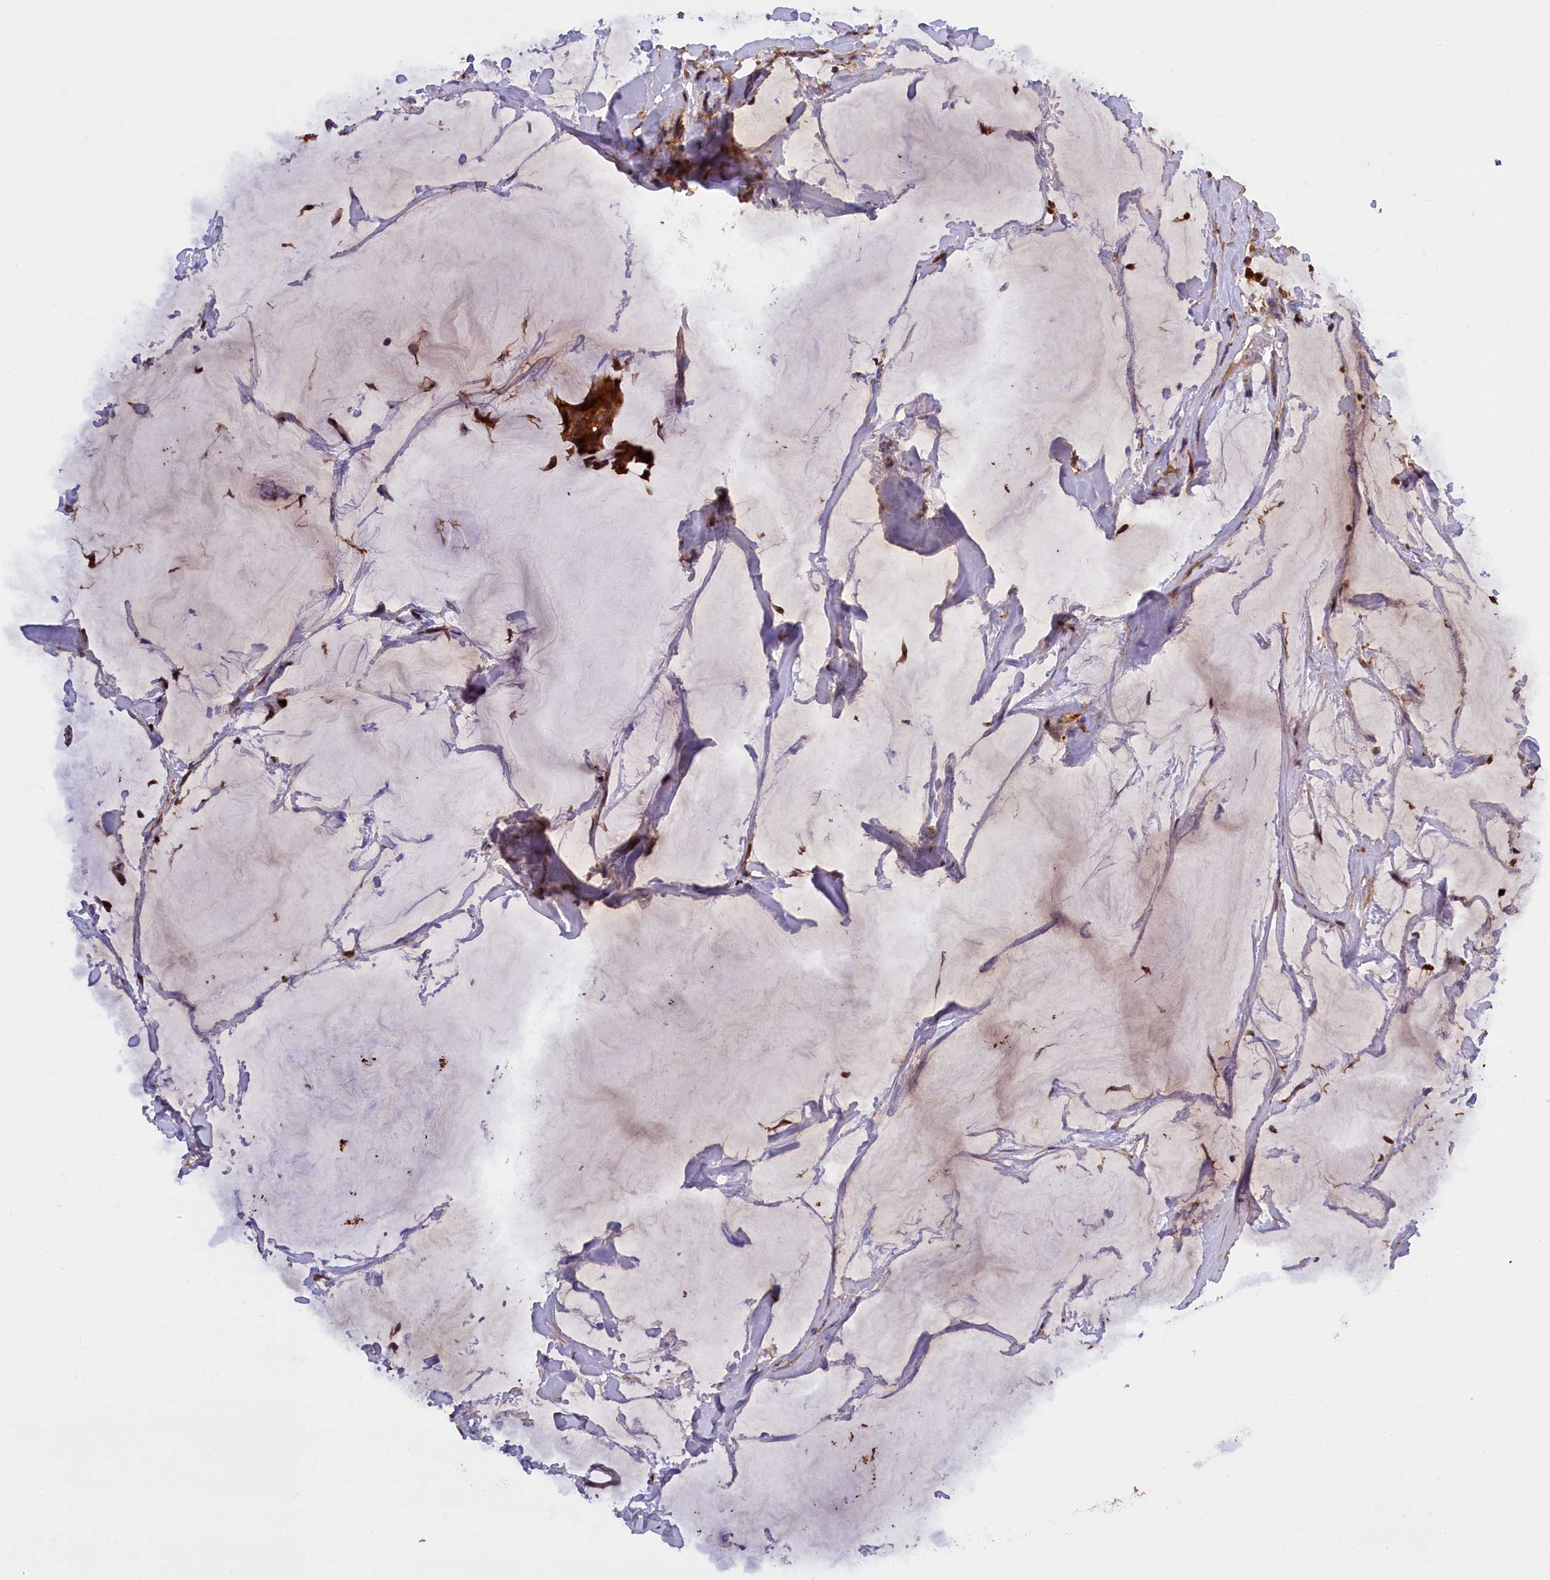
{"staining": {"intensity": "strong", "quantity": ">75%", "location": "cytoplasmic/membranous"}, "tissue": "breast cancer", "cell_type": "Tumor cells", "image_type": "cancer", "snomed": [{"axis": "morphology", "description": "Duct carcinoma"}, {"axis": "topography", "description": "Breast"}], "caption": "Immunohistochemistry (IHC) histopathology image of human breast cancer stained for a protein (brown), which demonstrates high levels of strong cytoplasmic/membranous staining in about >75% of tumor cells.", "gene": "NAIP", "patient": {"sex": "female", "age": 93}}